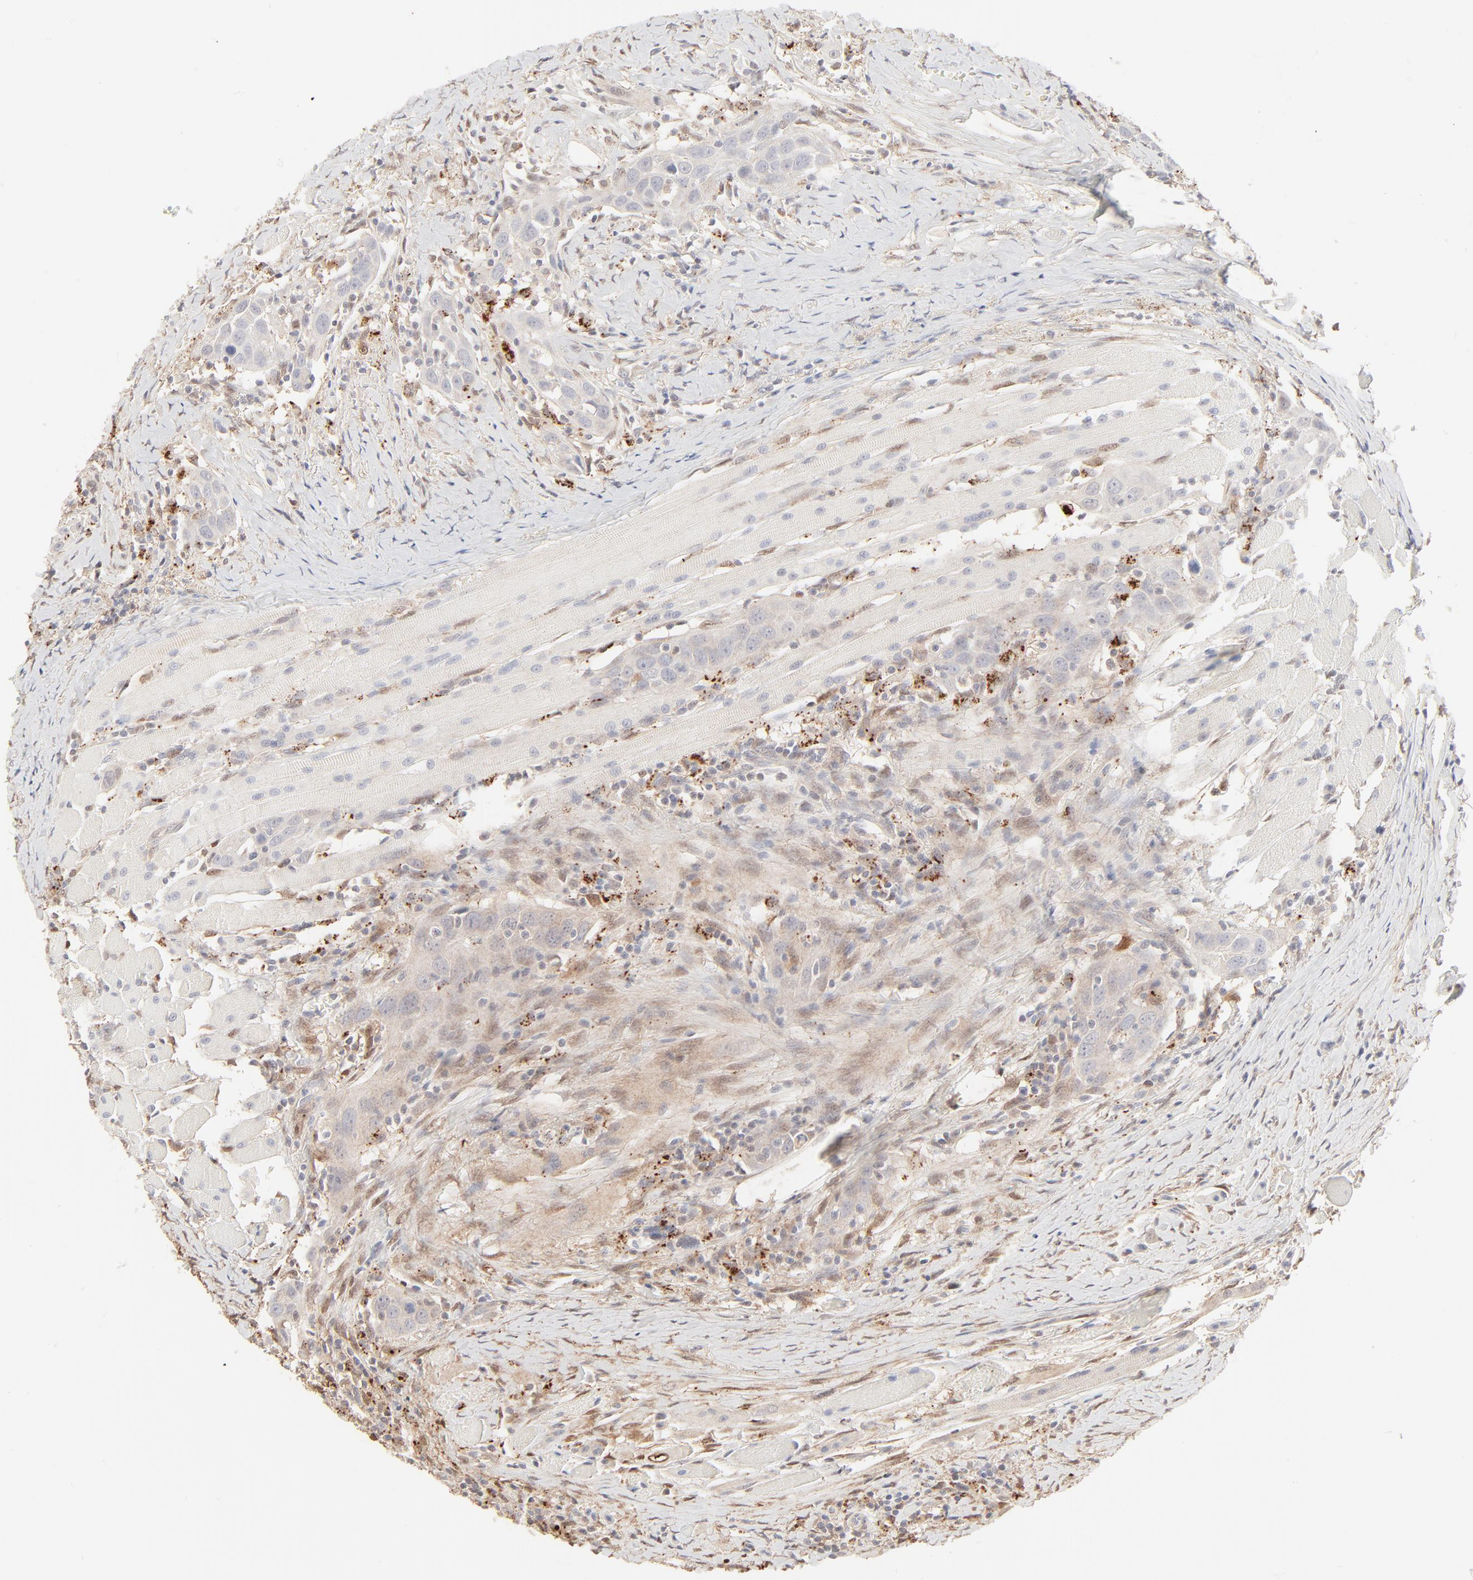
{"staining": {"intensity": "negative", "quantity": "none", "location": "none"}, "tissue": "head and neck cancer", "cell_type": "Tumor cells", "image_type": "cancer", "snomed": [{"axis": "morphology", "description": "Squamous cell carcinoma, NOS"}, {"axis": "topography", "description": "Oral tissue"}, {"axis": "topography", "description": "Head-Neck"}], "caption": "There is no significant expression in tumor cells of squamous cell carcinoma (head and neck).", "gene": "LGALS2", "patient": {"sex": "female", "age": 50}}